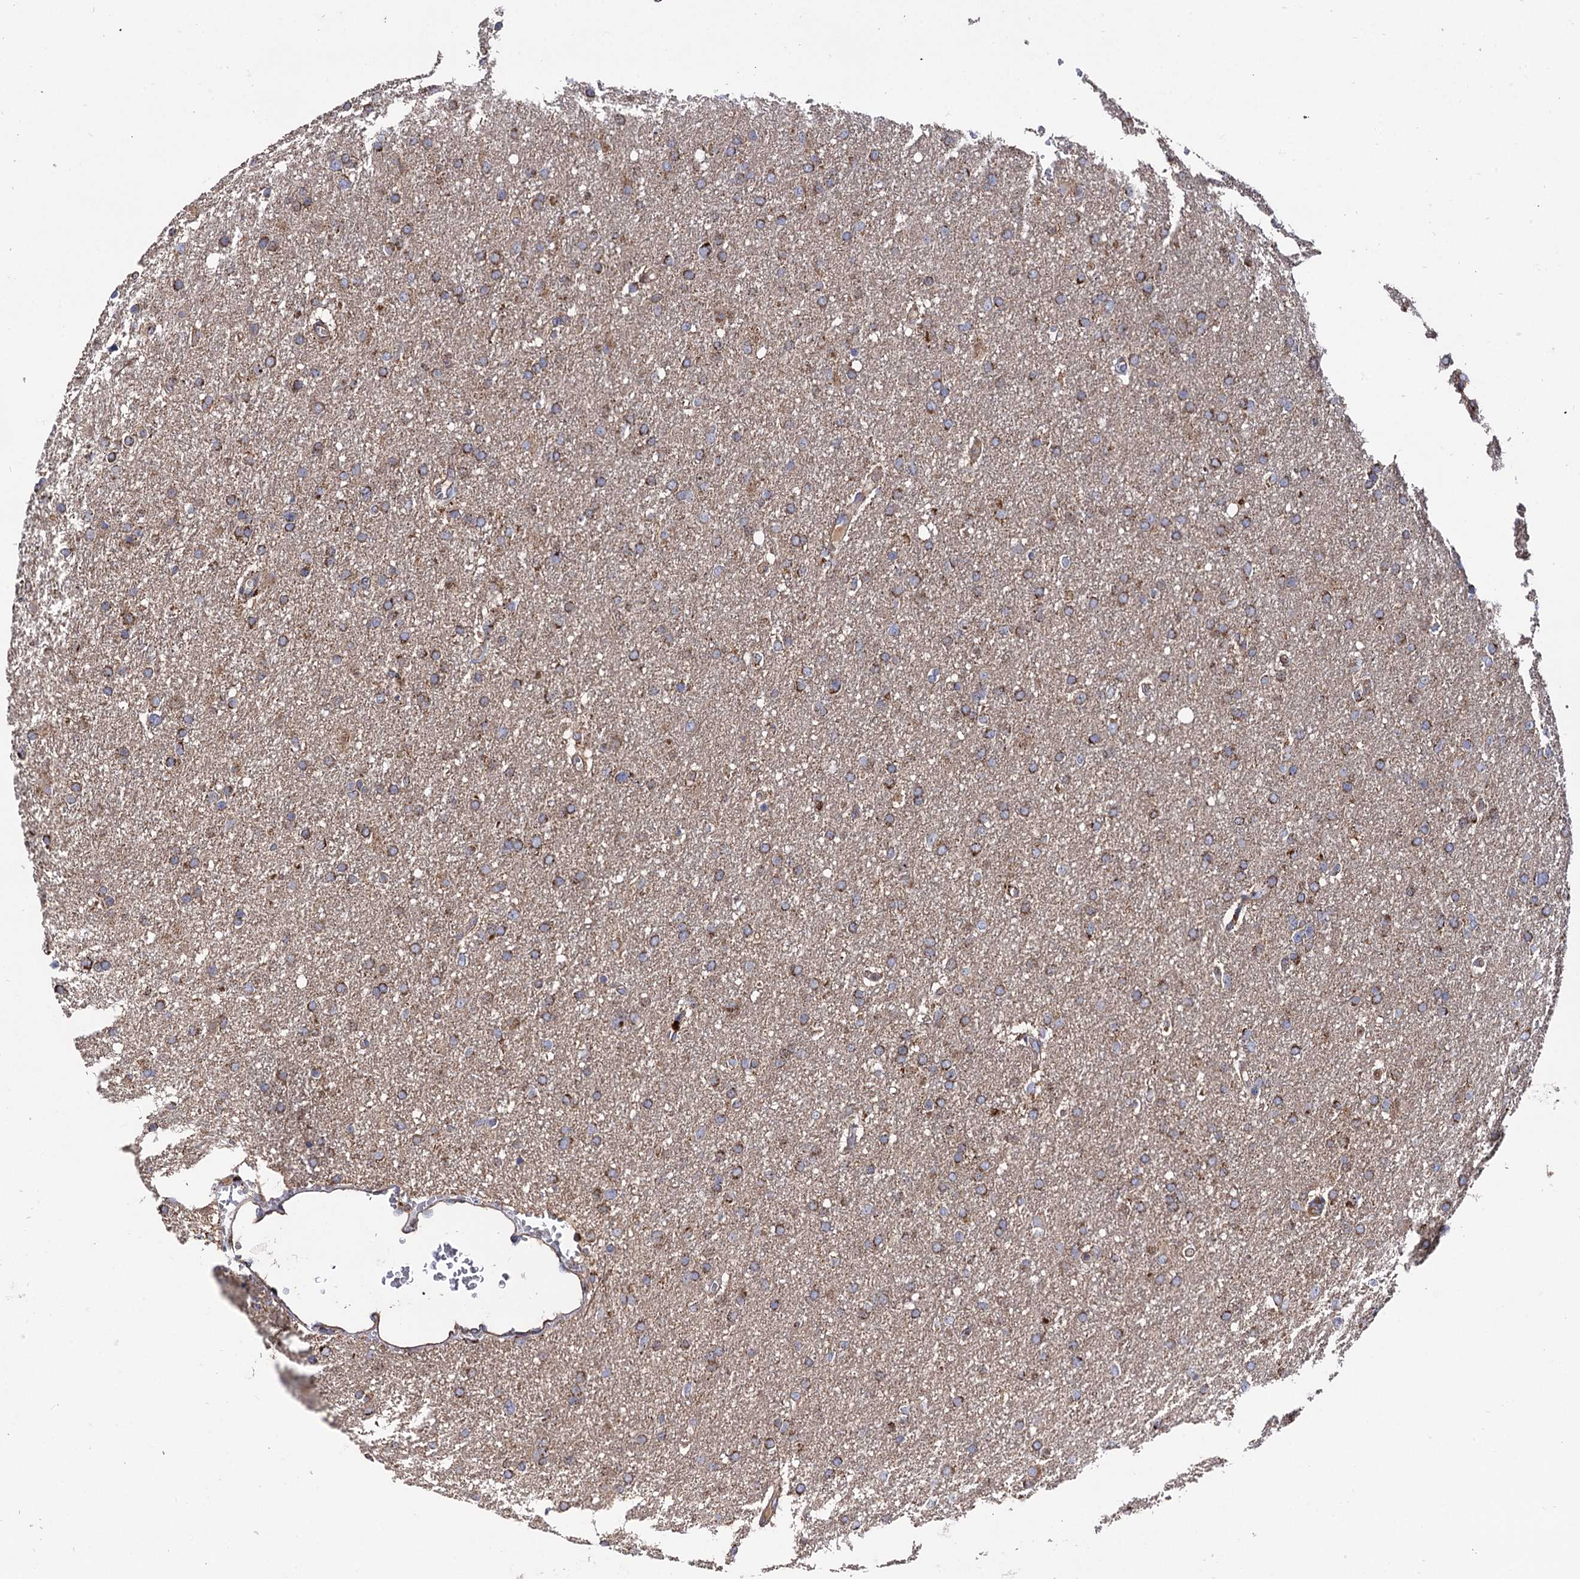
{"staining": {"intensity": "moderate", "quantity": ">75%", "location": "cytoplasmic/membranous"}, "tissue": "glioma", "cell_type": "Tumor cells", "image_type": "cancer", "snomed": [{"axis": "morphology", "description": "Glioma, malignant, High grade"}, {"axis": "topography", "description": "Cerebral cortex"}], "caption": "Malignant glioma (high-grade) stained with DAB immunohistochemistry (IHC) reveals medium levels of moderate cytoplasmic/membranous positivity in approximately >75% of tumor cells.", "gene": "IQCH", "patient": {"sex": "female", "age": 36}}